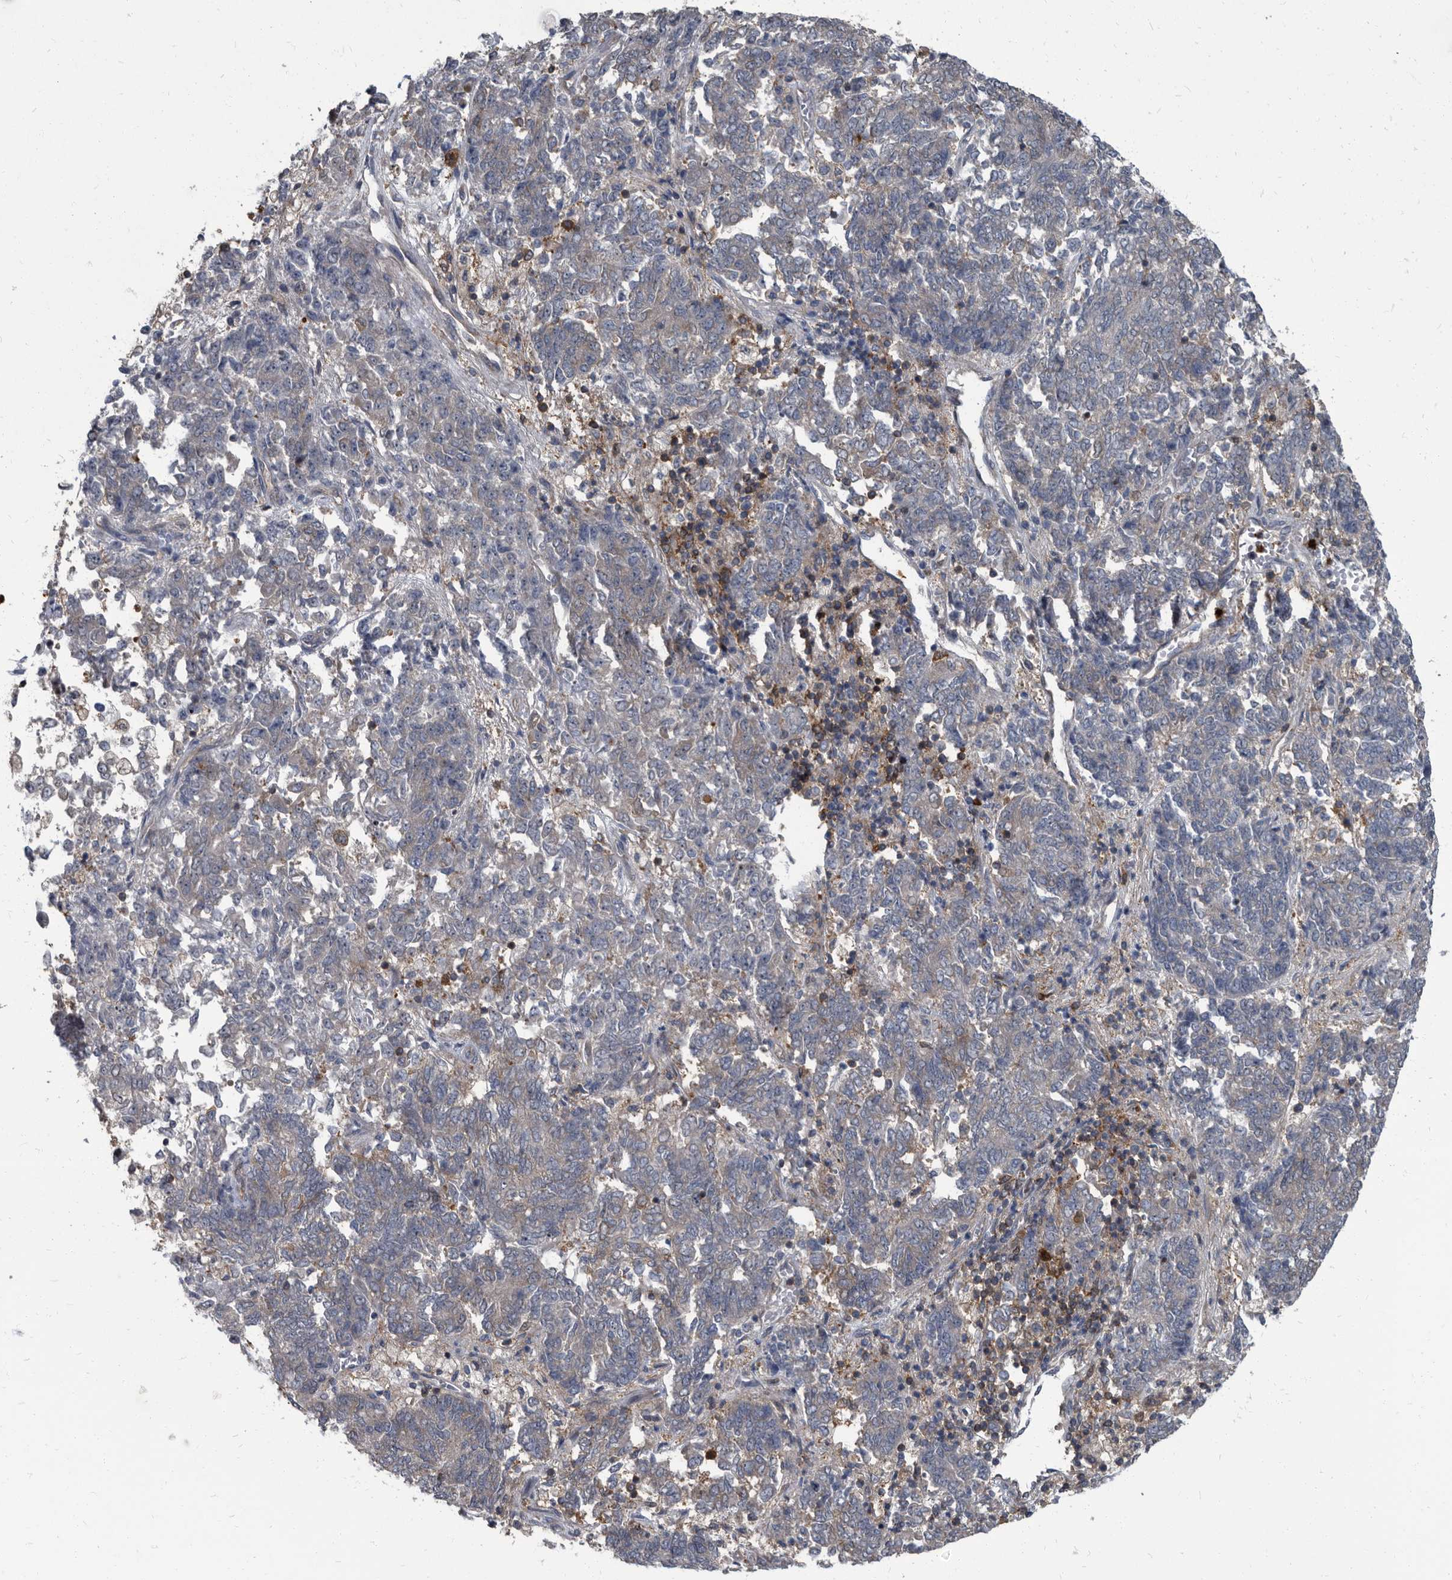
{"staining": {"intensity": "negative", "quantity": "none", "location": "none"}, "tissue": "endometrial cancer", "cell_type": "Tumor cells", "image_type": "cancer", "snomed": [{"axis": "morphology", "description": "Adenocarcinoma, NOS"}, {"axis": "topography", "description": "Endometrium"}], "caption": "The image exhibits no staining of tumor cells in endometrial cancer.", "gene": "CDV3", "patient": {"sex": "female", "age": 80}}